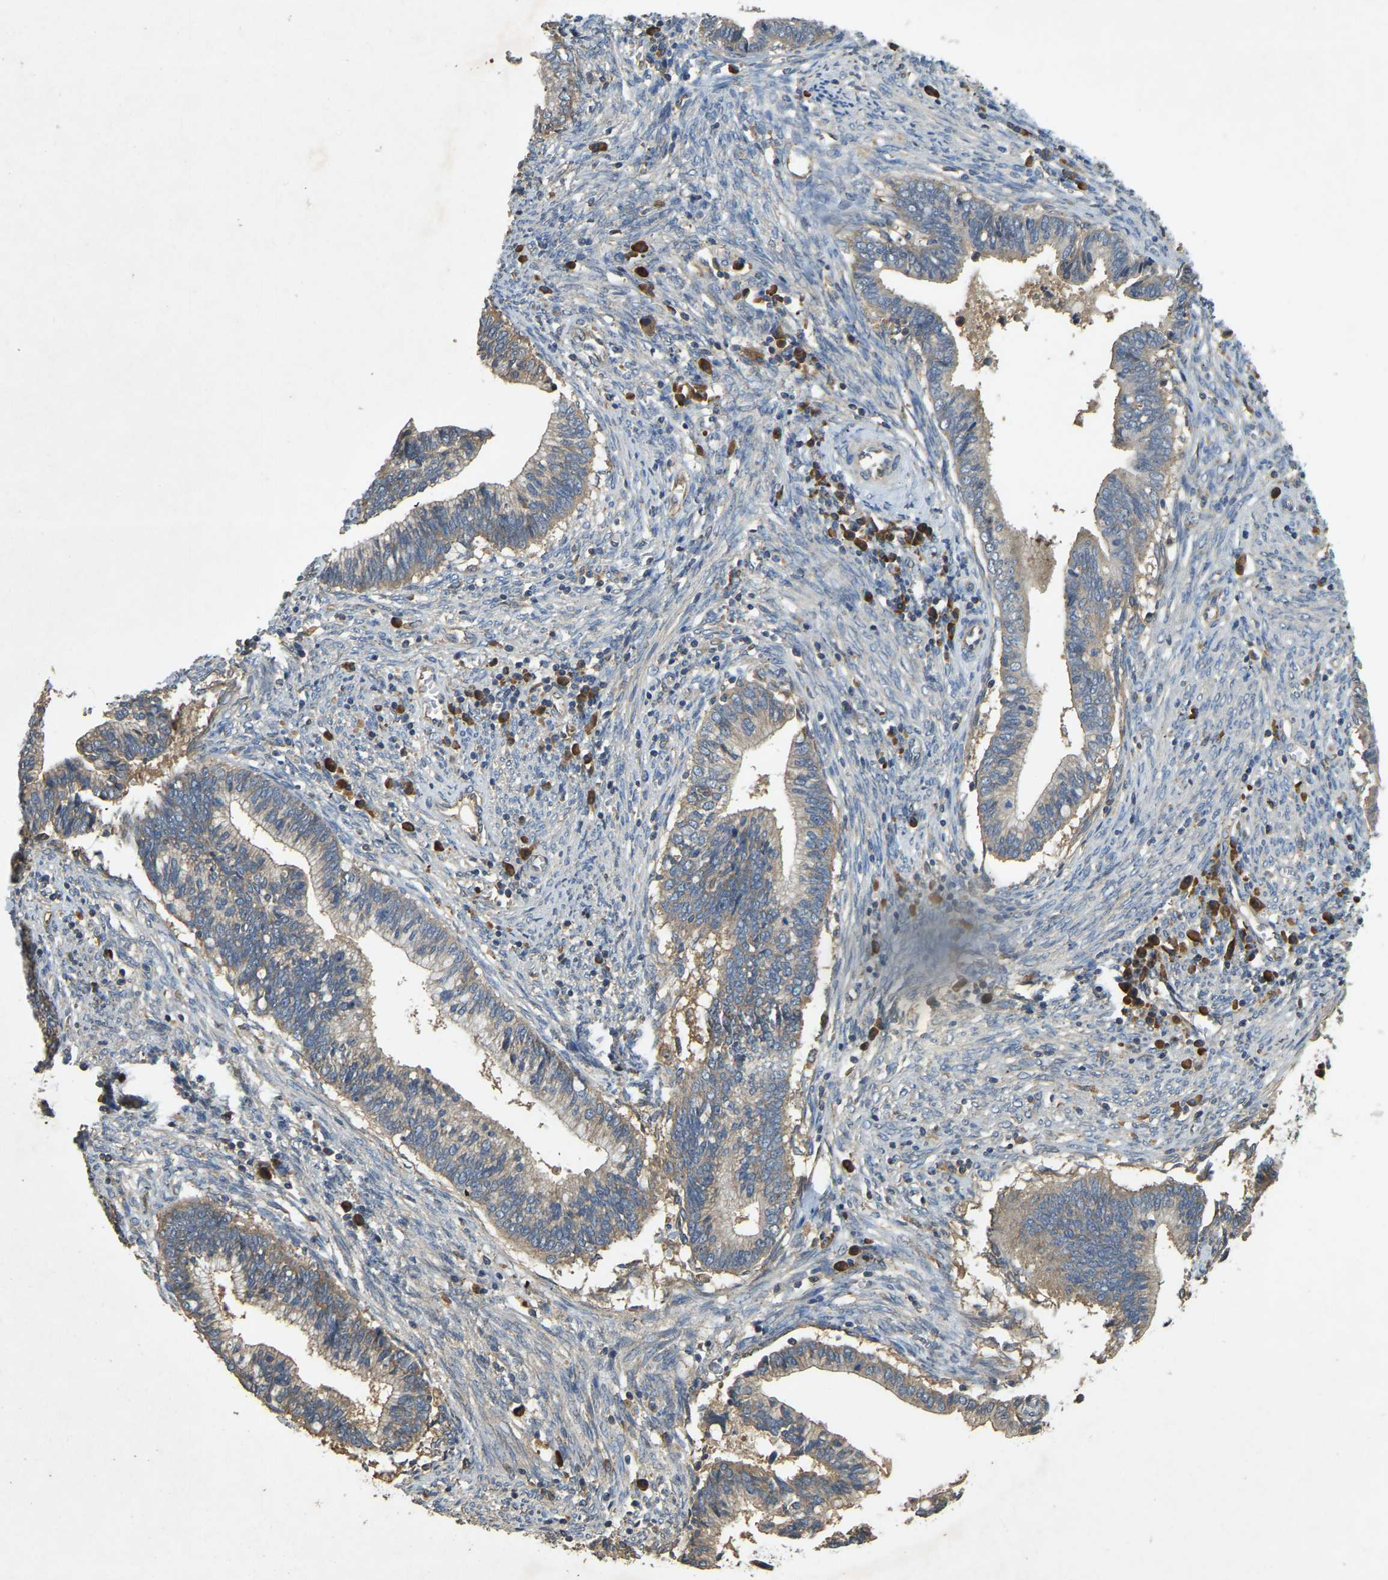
{"staining": {"intensity": "weak", "quantity": ">75%", "location": "cytoplasmic/membranous"}, "tissue": "cervical cancer", "cell_type": "Tumor cells", "image_type": "cancer", "snomed": [{"axis": "morphology", "description": "Adenocarcinoma, NOS"}, {"axis": "topography", "description": "Cervix"}], "caption": "A brown stain shows weak cytoplasmic/membranous staining of a protein in cervical cancer (adenocarcinoma) tumor cells.", "gene": "CFLAR", "patient": {"sex": "female", "age": 44}}